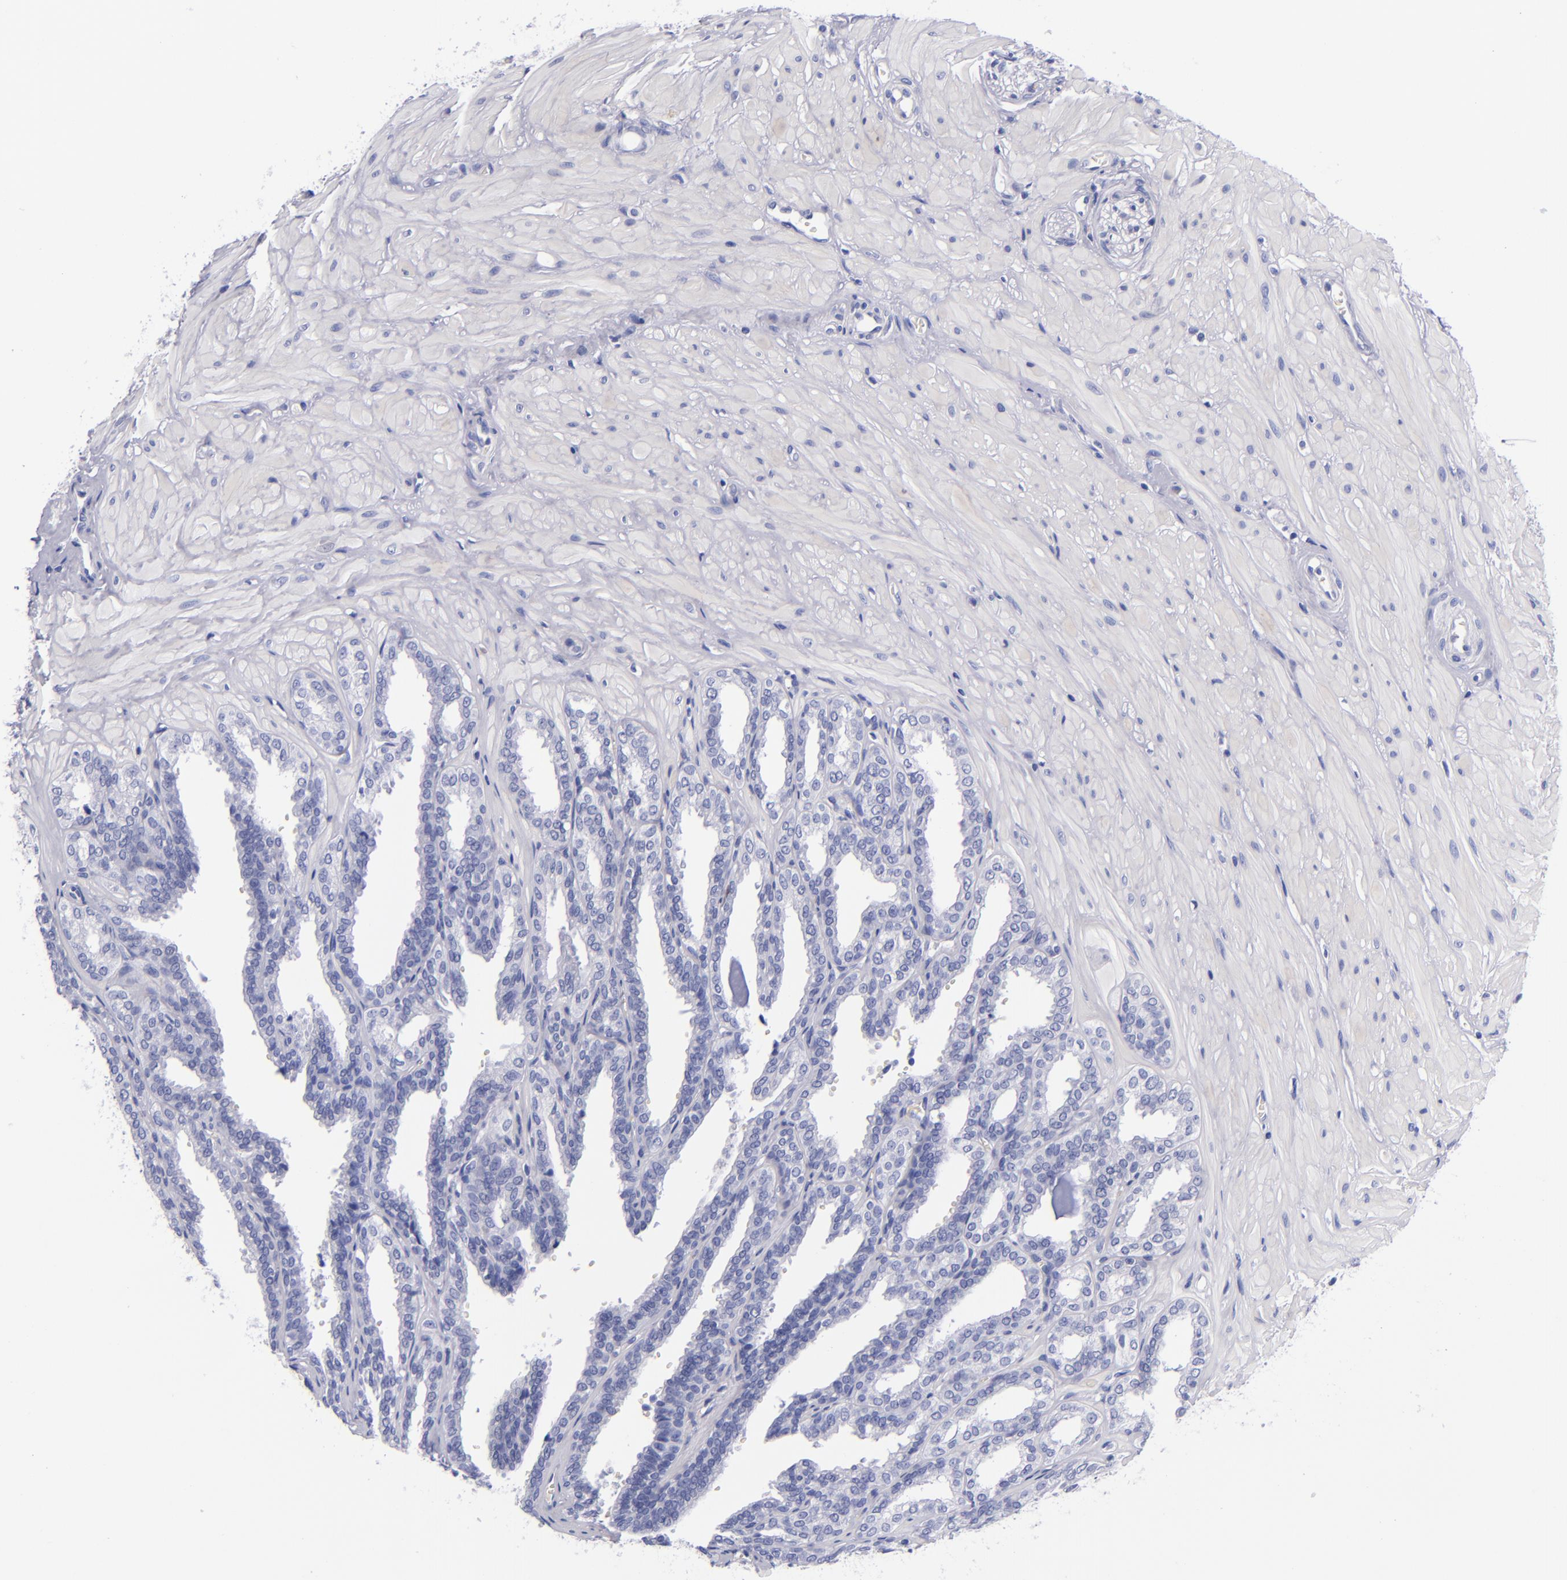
{"staining": {"intensity": "moderate", "quantity": "<25%", "location": "nuclear"}, "tissue": "seminal vesicle", "cell_type": "Glandular cells", "image_type": "normal", "snomed": [{"axis": "morphology", "description": "Normal tissue, NOS"}, {"axis": "topography", "description": "Seminal veicle"}], "caption": "IHC photomicrograph of unremarkable seminal vesicle: human seminal vesicle stained using IHC exhibits low levels of moderate protein expression localized specifically in the nuclear of glandular cells, appearing as a nuclear brown color.", "gene": "MCM7", "patient": {"sex": "male", "age": 26}}